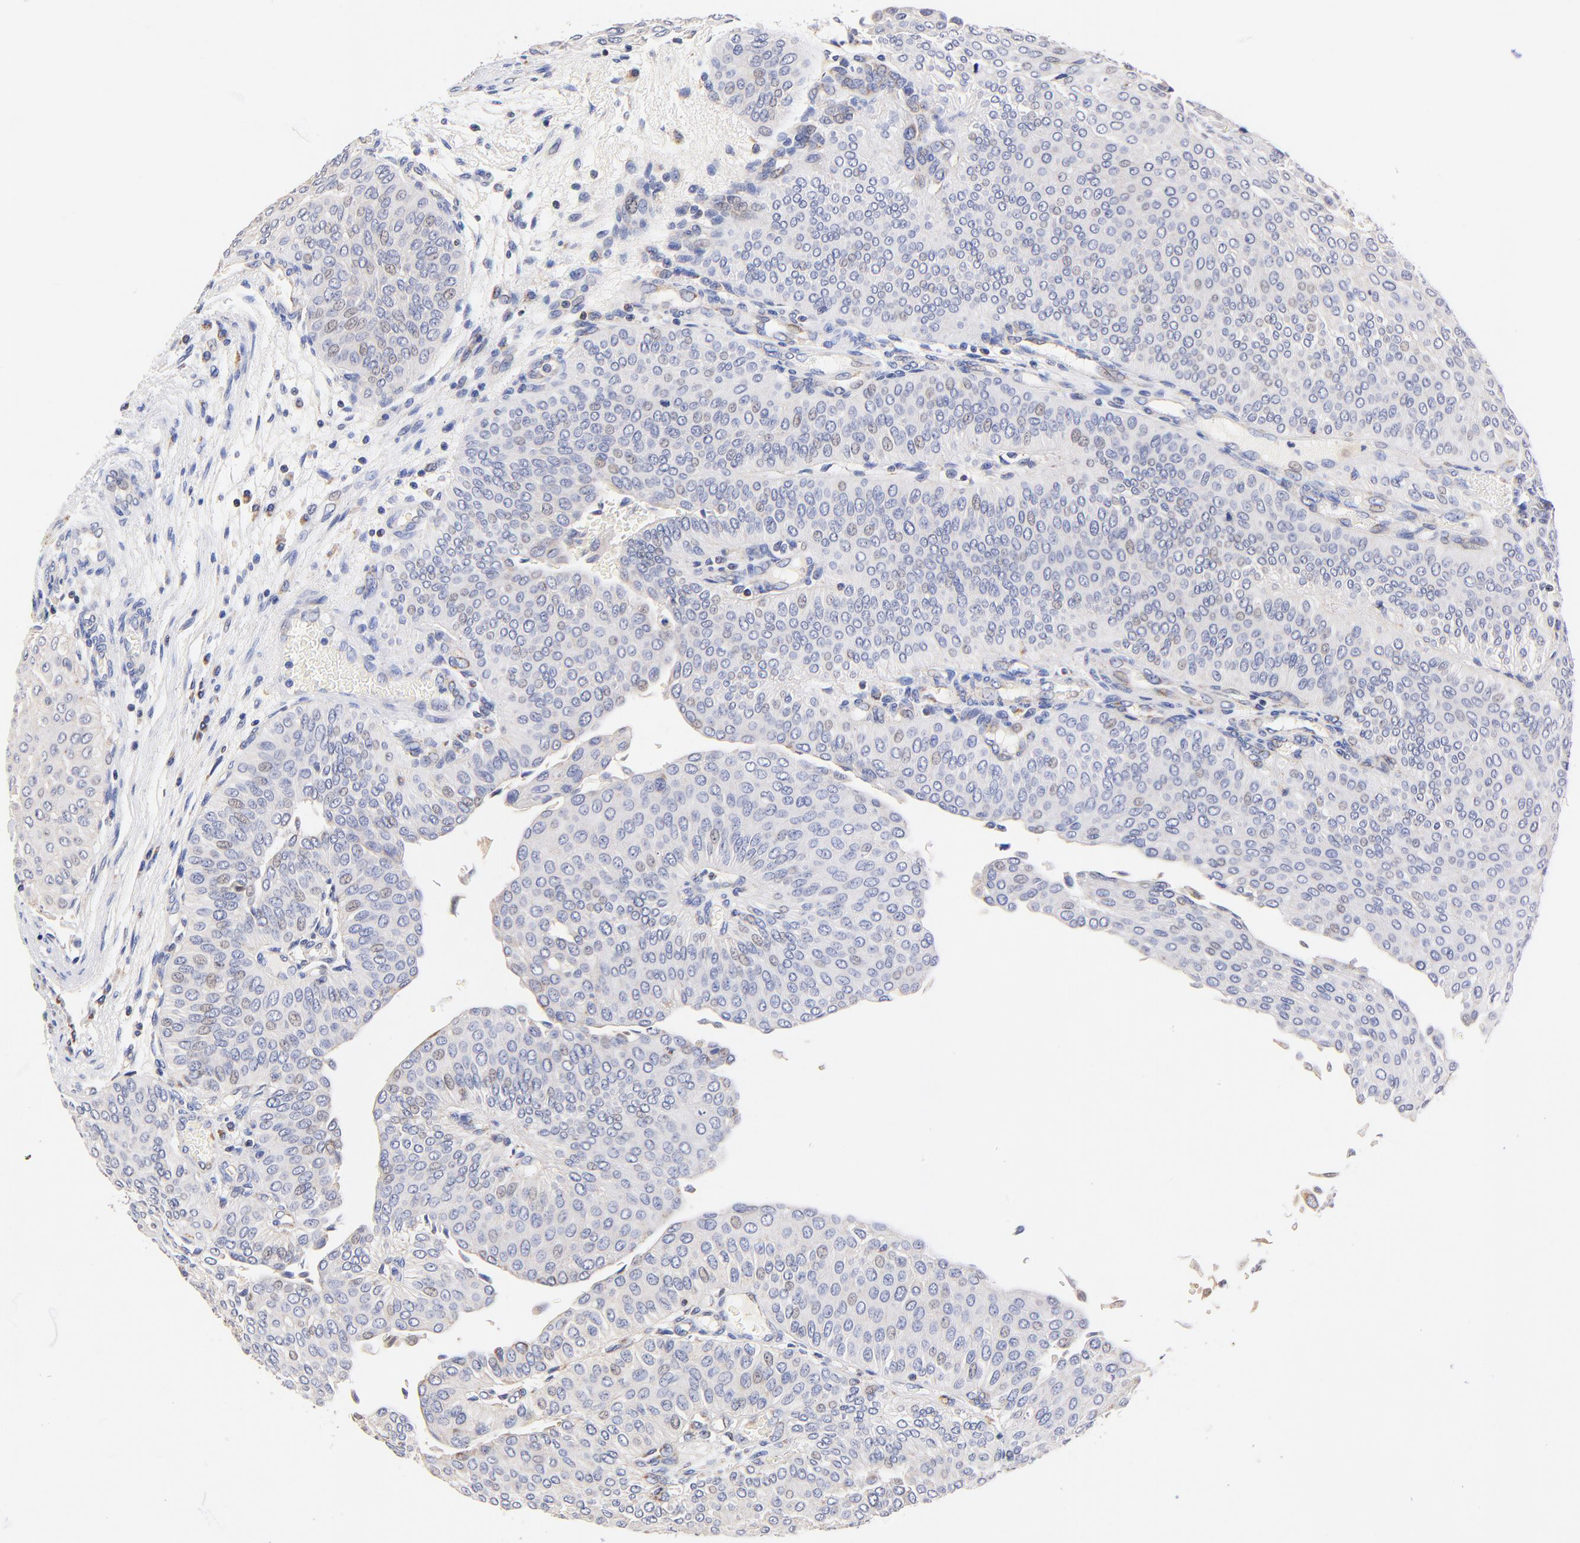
{"staining": {"intensity": "weak", "quantity": "<25%", "location": "nuclear"}, "tissue": "urothelial cancer", "cell_type": "Tumor cells", "image_type": "cancer", "snomed": [{"axis": "morphology", "description": "Urothelial carcinoma, Low grade"}, {"axis": "topography", "description": "Urinary bladder"}], "caption": "A photomicrograph of low-grade urothelial carcinoma stained for a protein reveals no brown staining in tumor cells.", "gene": "ATP5F1D", "patient": {"sex": "male", "age": 64}}